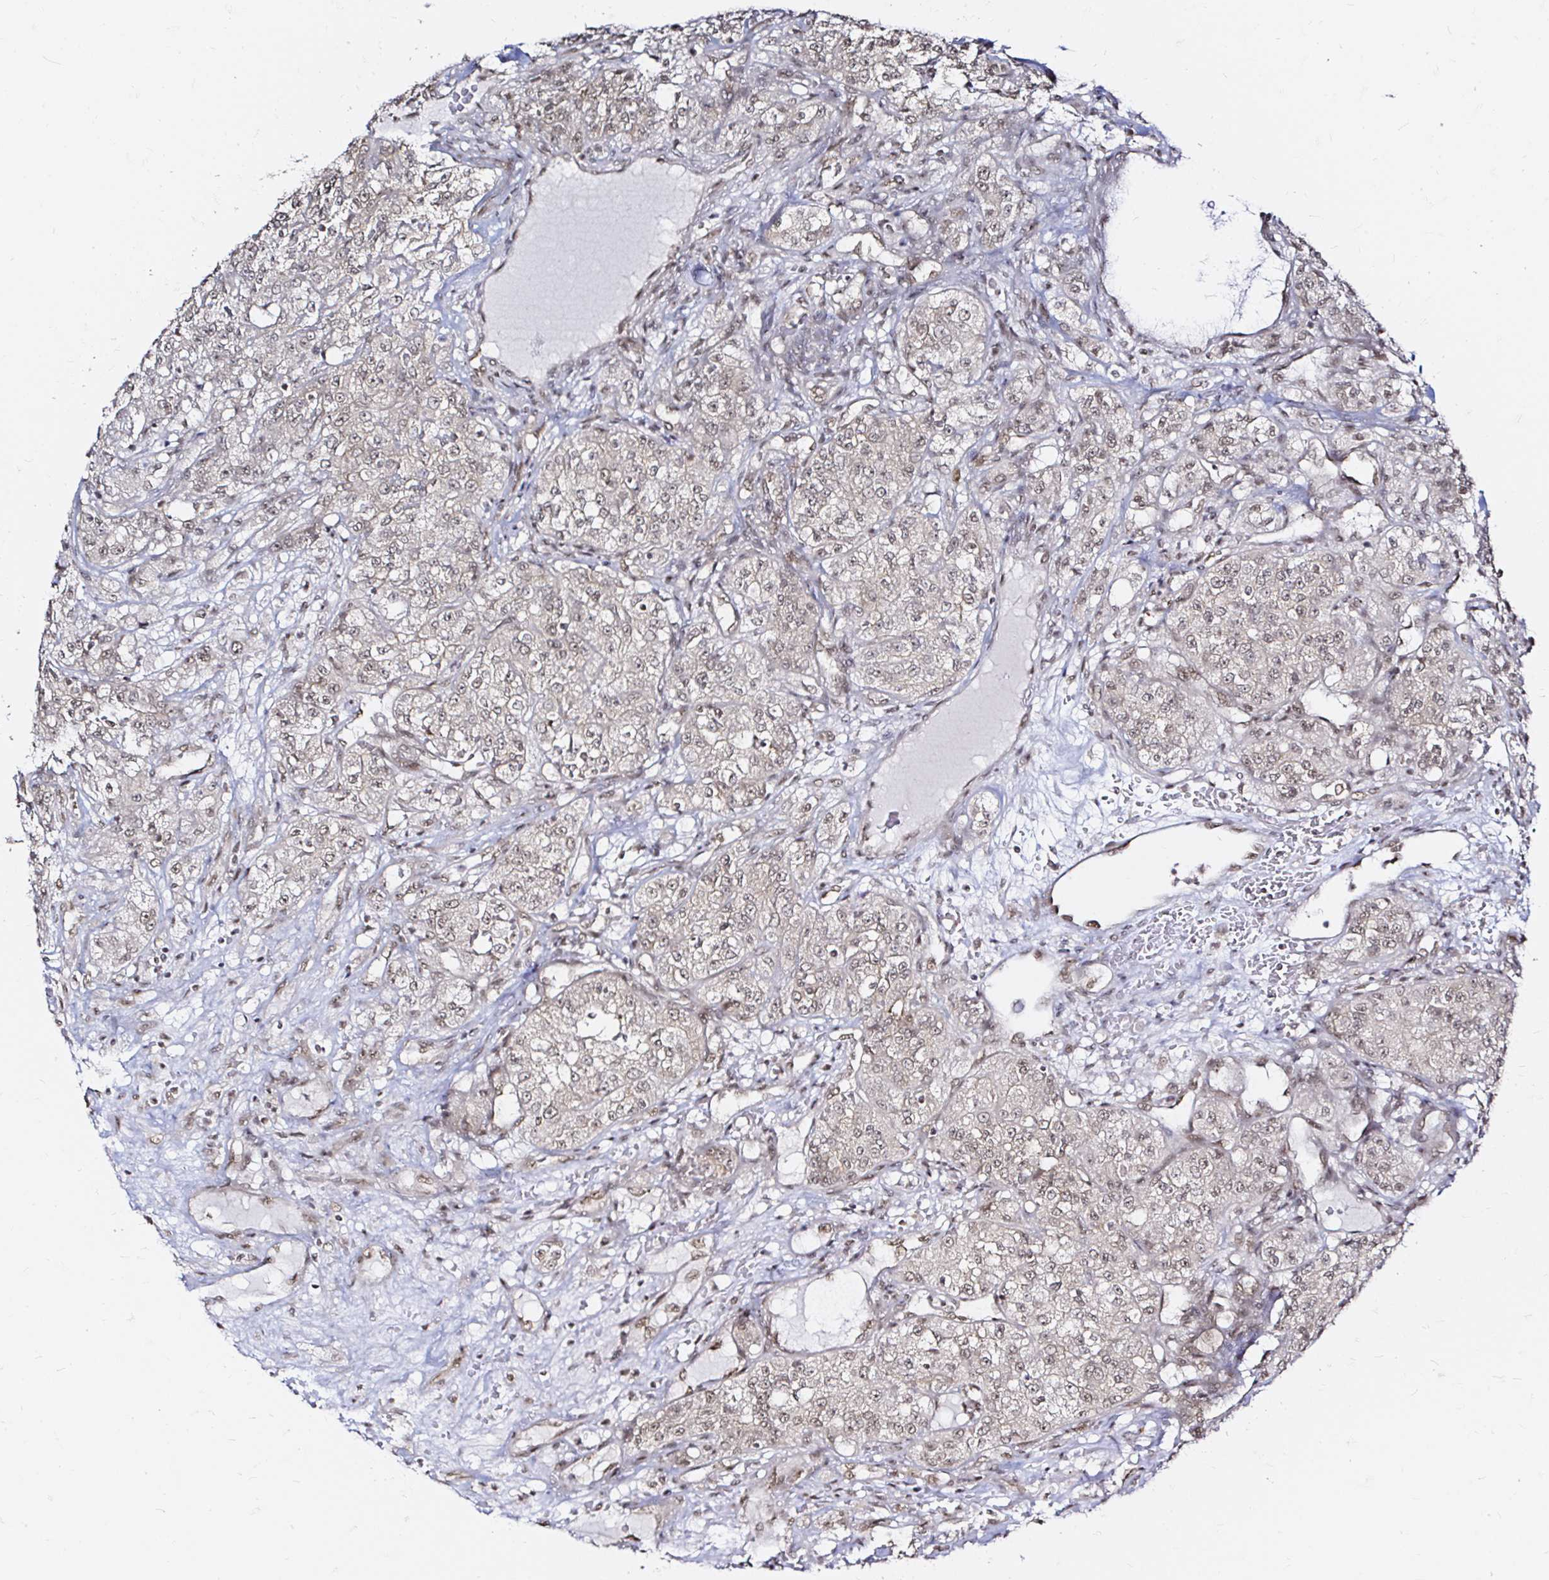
{"staining": {"intensity": "weak", "quantity": ">75%", "location": "nuclear"}, "tissue": "renal cancer", "cell_type": "Tumor cells", "image_type": "cancer", "snomed": [{"axis": "morphology", "description": "Adenocarcinoma, NOS"}, {"axis": "topography", "description": "Kidney"}], "caption": "Protein staining exhibits weak nuclear staining in approximately >75% of tumor cells in adenocarcinoma (renal).", "gene": "SNRPC", "patient": {"sex": "female", "age": 63}}